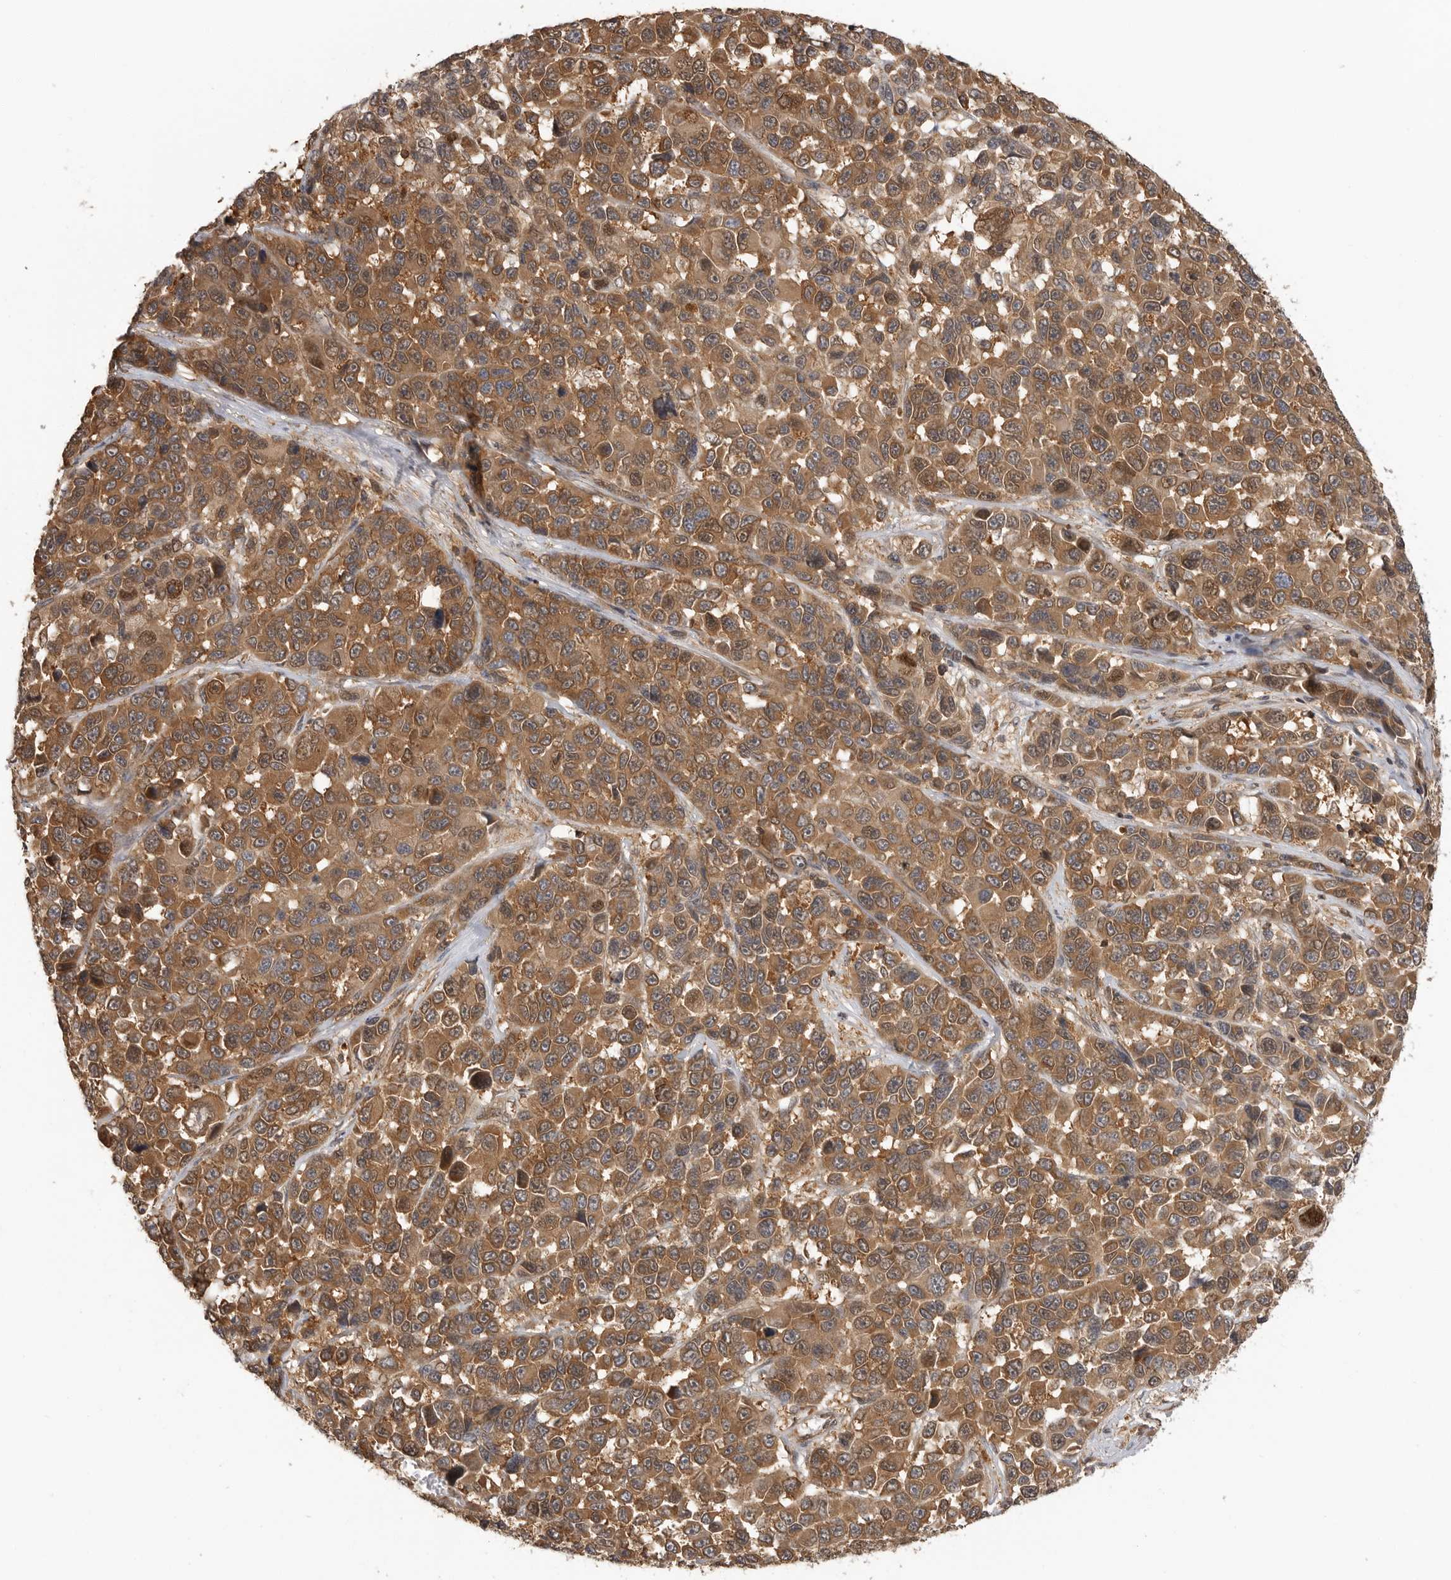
{"staining": {"intensity": "strong", "quantity": ">75%", "location": "cytoplasmic/membranous"}, "tissue": "melanoma", "cell_type": "Tumor cells", "image_type": "cancer", "snomed": [{"axis": "morphology", "description": "Malignant melanoma, NOS"}, {"axis": "topography", "description": "Skin"}], "caption": "Malignant melanoma was stained to show a protein in brown. There is high levels of strong cytoplasmic/membranous expression in about >75% of tumor cells.", "gene": "ERN1", "patient": {"sex": "male", "age": 53}}